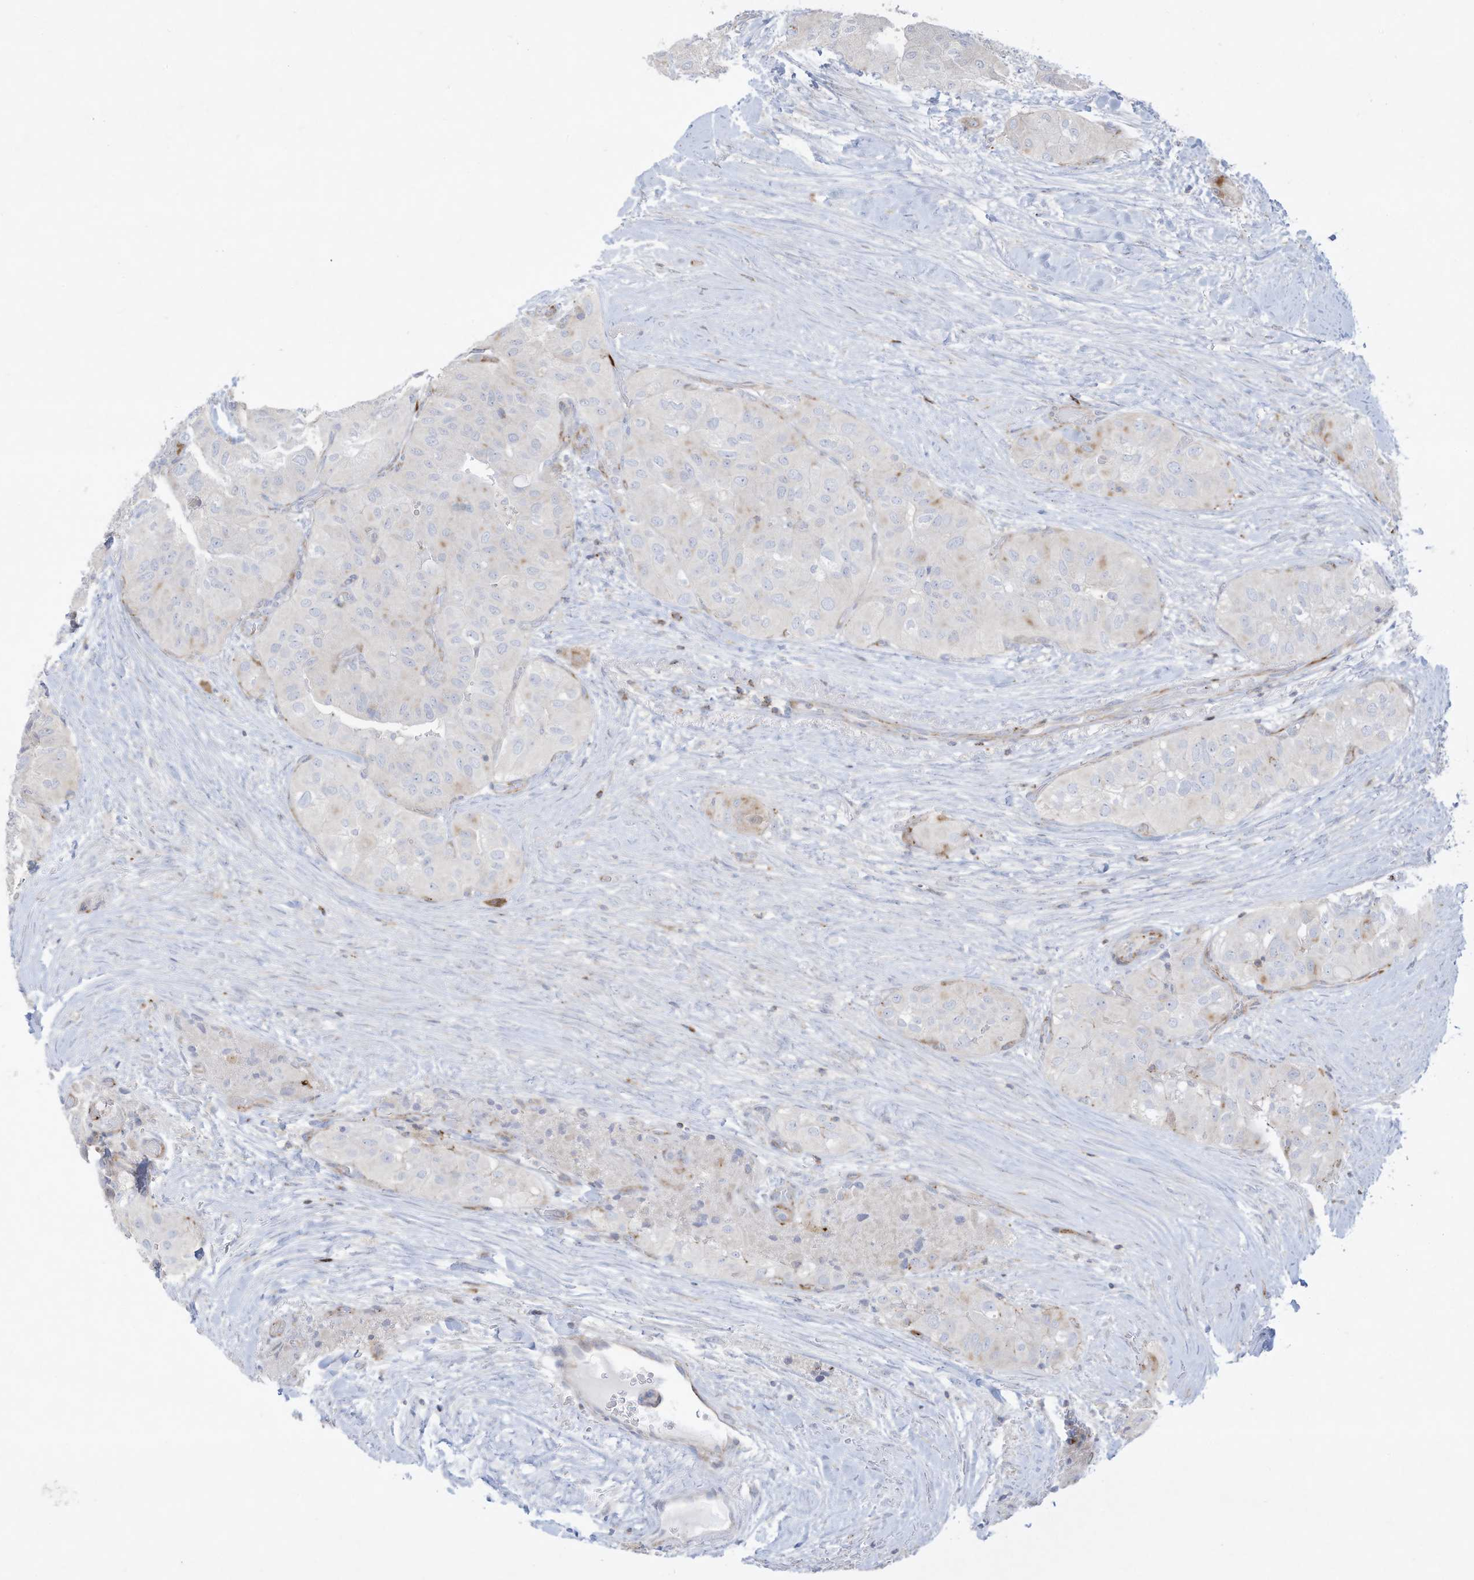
{"staining": {"intensity": "negative", "quantity": "none", "location": "none"}, "tissue": "thyroid cancer", "cell_type": "Tumor cells", "image_type": "cancer", "snomed": [{"axis": "morphology", "description": "Papillary adenocarcinoma, NOS"}, {"axis": "topography", "description": "Thyroid gland"}], "caption": "High magnification brightfield microscopy of thyroid cancer (papillary adenocarcinoma) stained with DAB (brown) and counterstained with hematoxylin (blue): tumor cells show no significant staining.", "gene": "THNSL2", "patient": {"sex": "female", "age": 59}}